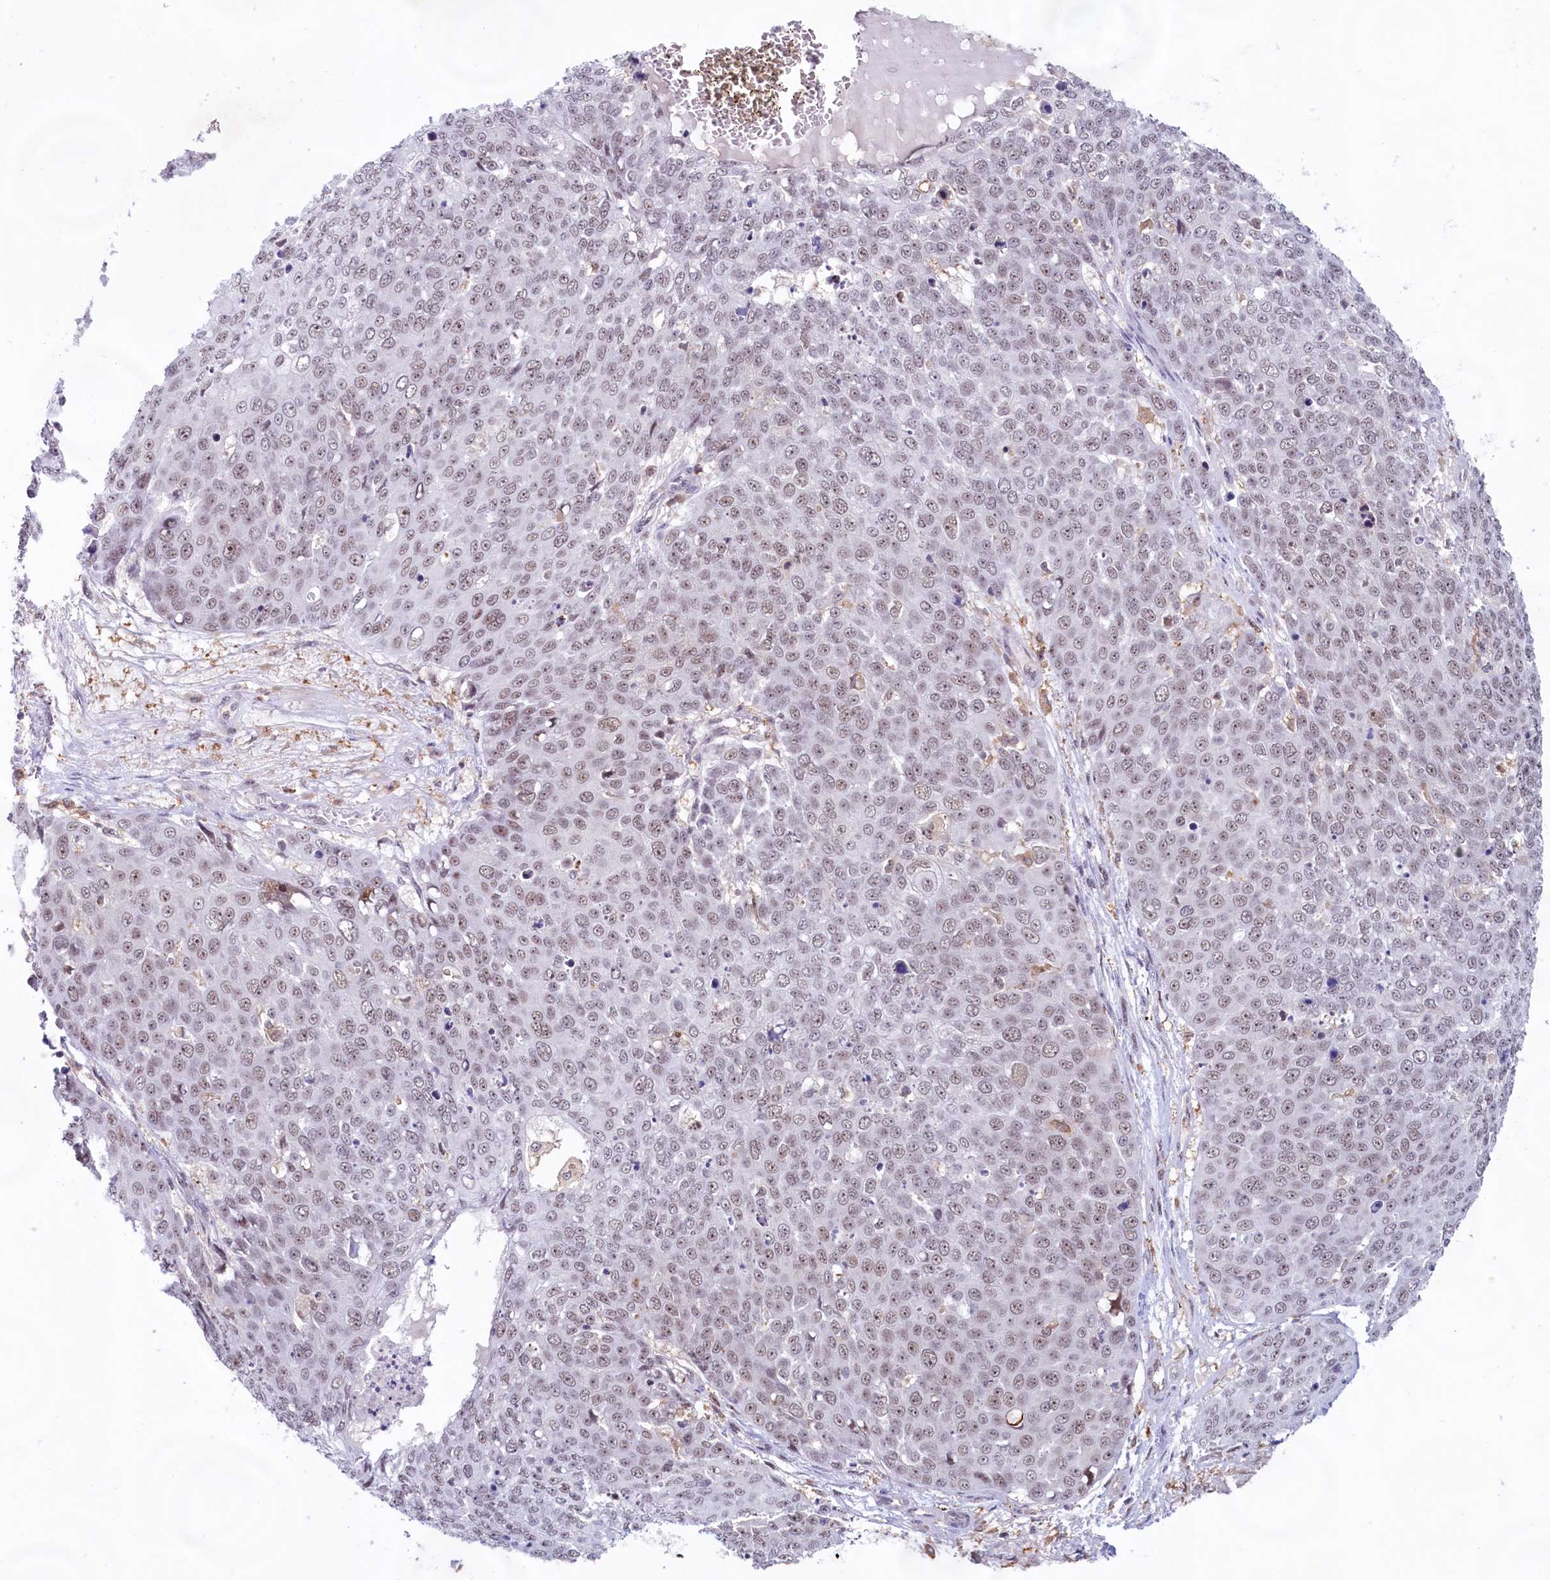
{"staining": {"intensity": "weak", "quantity": "25%-75%", "location": "nuclear"}, "tissue": "skin cancer", "cell_type": "Tumor cells", "image_type": "cancer", "snomed": [{"axis": "morphology", "description": "Squamous cell carcinoma, NOS"}, {"axis": "topography", "description": "Skin"}], "caption": "Tumor cells demonstrate weak nuclear positivity in approximately 25%-75% of cells in skin squamous cell carcinoma.", "gene": "C1D", "patient": {"sex": "male", "age": 71}}